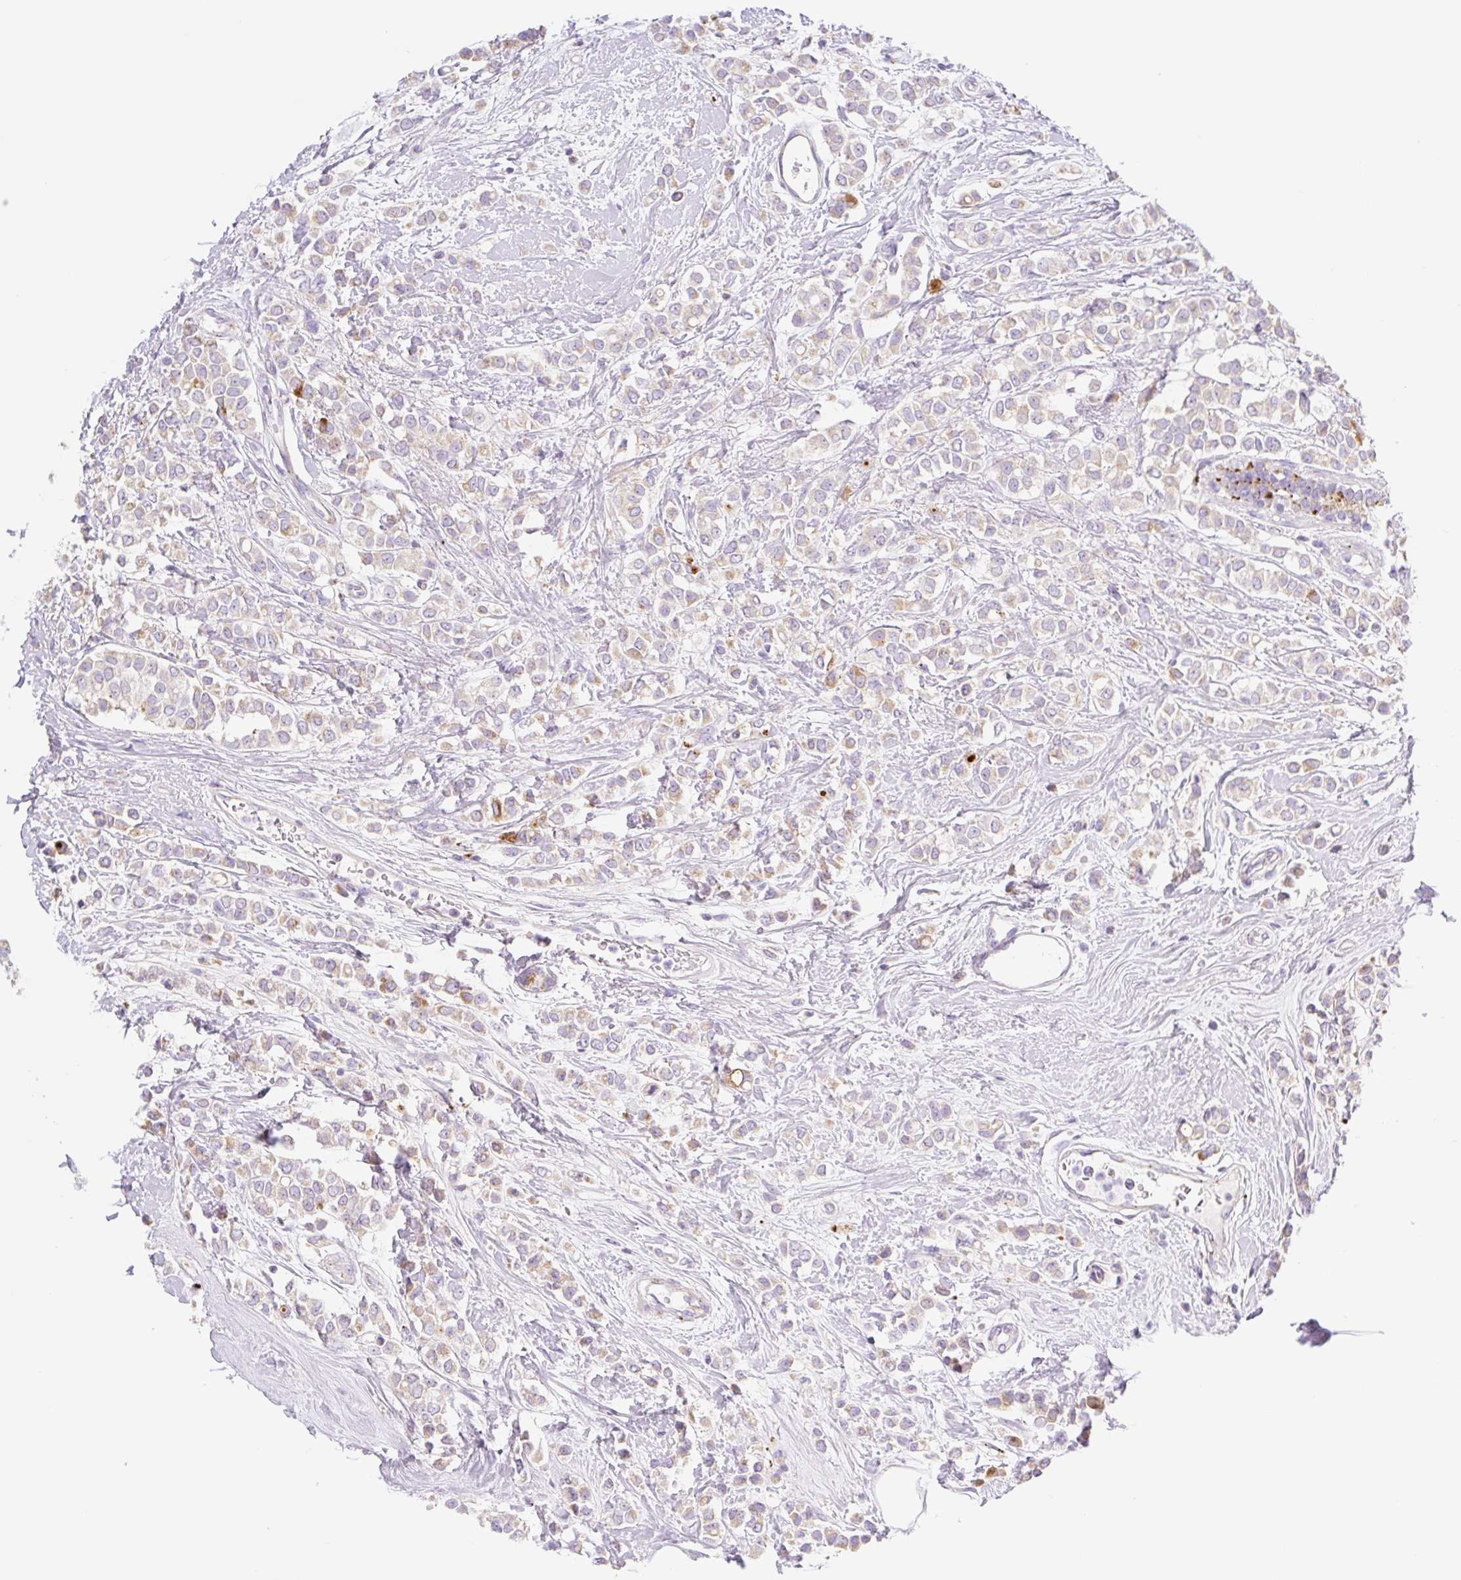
{"staining": {"intensity": "weak", "quantity": ">75%", "location": "cytoplasmic/membranous"}, "tissue": "breast cancer", "cell_type": "Tumor cells", "image_type": "cancer", "snomed": [{"axis": "morphology", "description": "Lobular carcinoma"}, {"axis": "topography", "description": "Breast"}], "caption": "Protein staining demonstrates weak cytoplasmic/membranous expression in about >75% of tumor cells in breast cancer (lobular carcinoma).", "gene": "CLEC3A", "patient": {"sex": "female", "age": 68}}